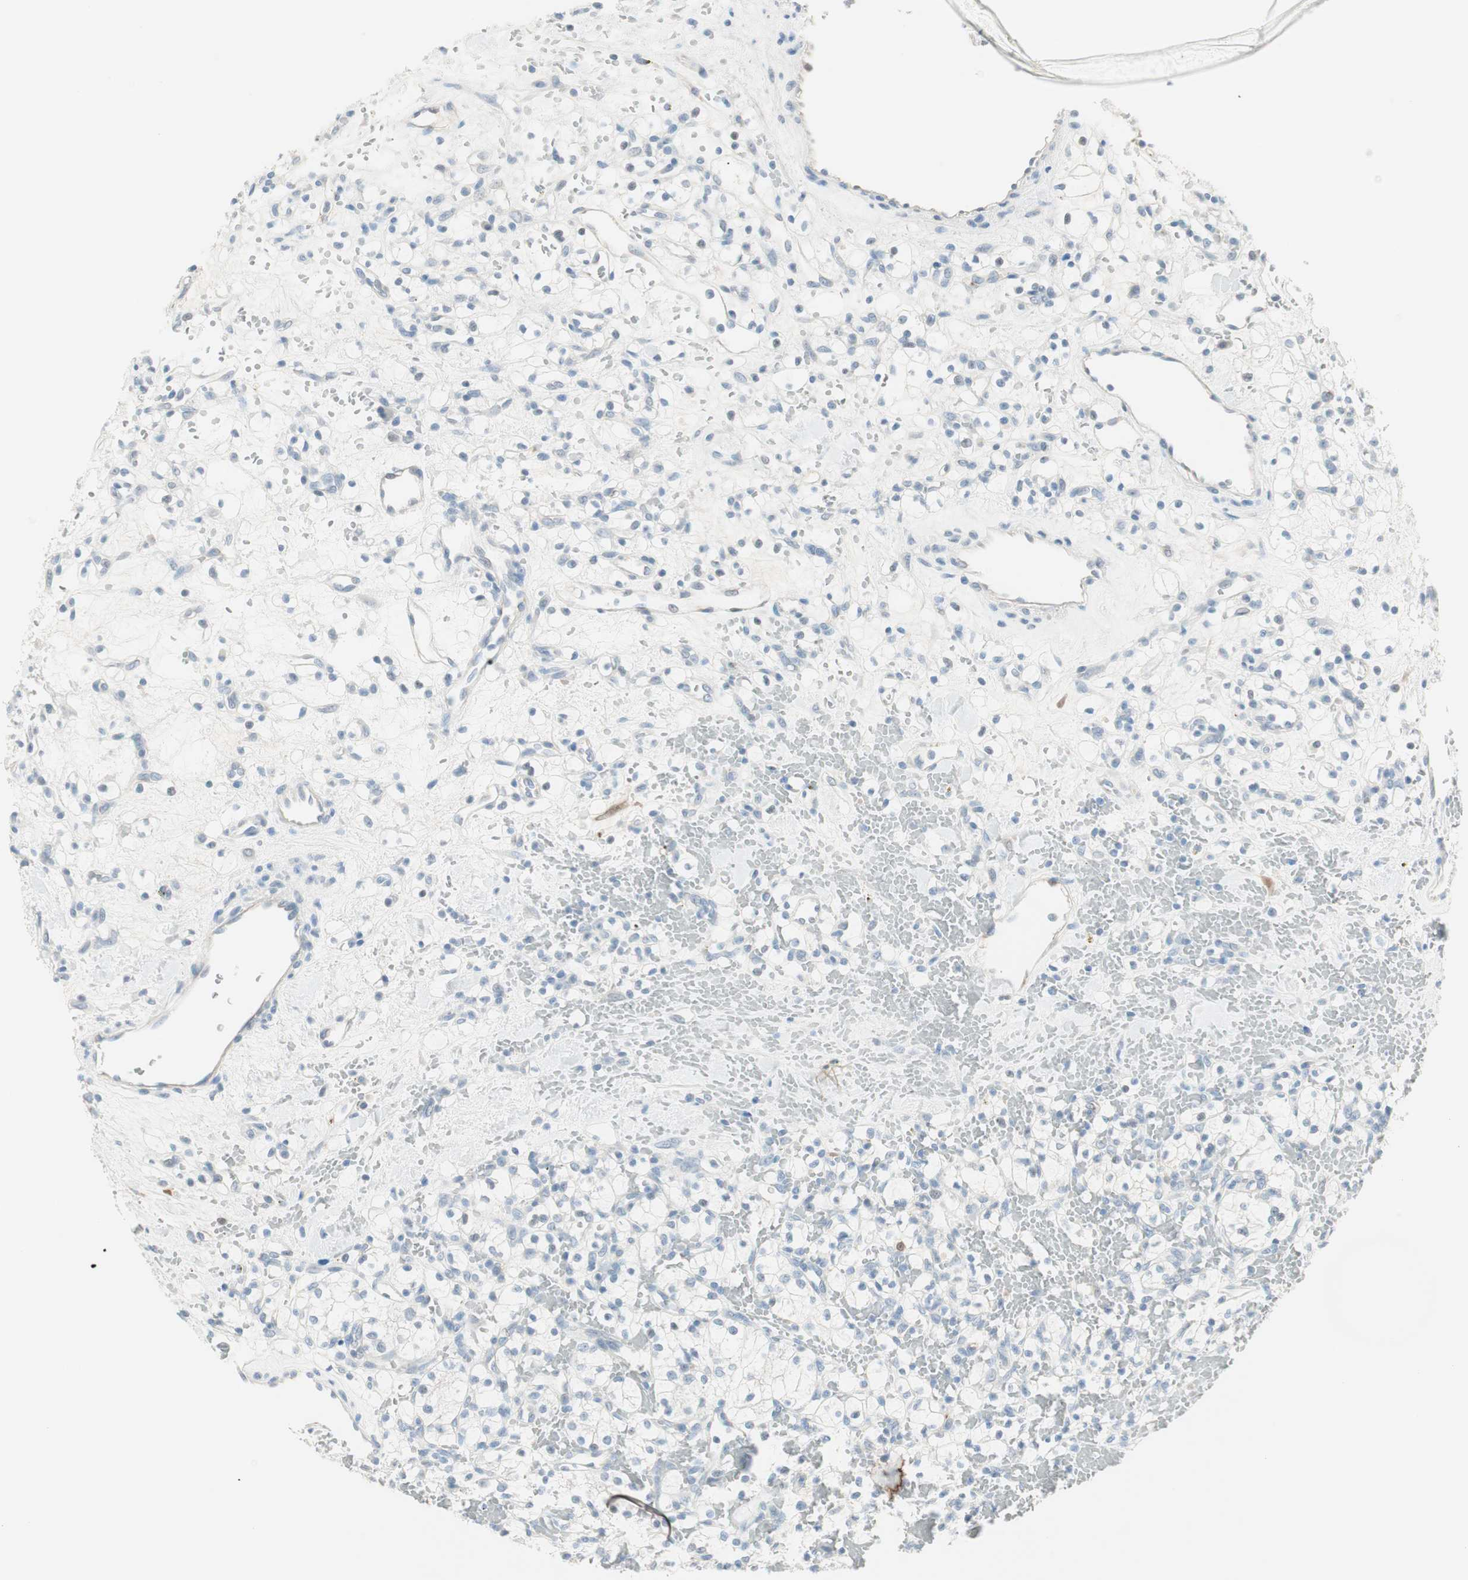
{"staining": {"intensity": "negative", "quantity": "none", "location": "none"}, "tissue": "renal cancer", "cell_type": "Tumor cells", "image_type": "cancer", "snomed": [{"axis": "morphology", "description": "Adenocarcinoma, NOS"}, {"axis": "topography", "description": "Kidney"}], "caption": "Immunohistochemistry (IHC) photomicrograph of neoplastic tissue: human renal cancer stained with DAB displays no significant protein expression in tumor cells. The staining was performed using DAB (3,3'-diaminobenzidine) to visualize the protein expression in brown, while the nuclei were stained in blue with hematoxylin (Magnification: 20x).", "gene": "GNAO1", "patient": {"sex": "female", "age": 60}}